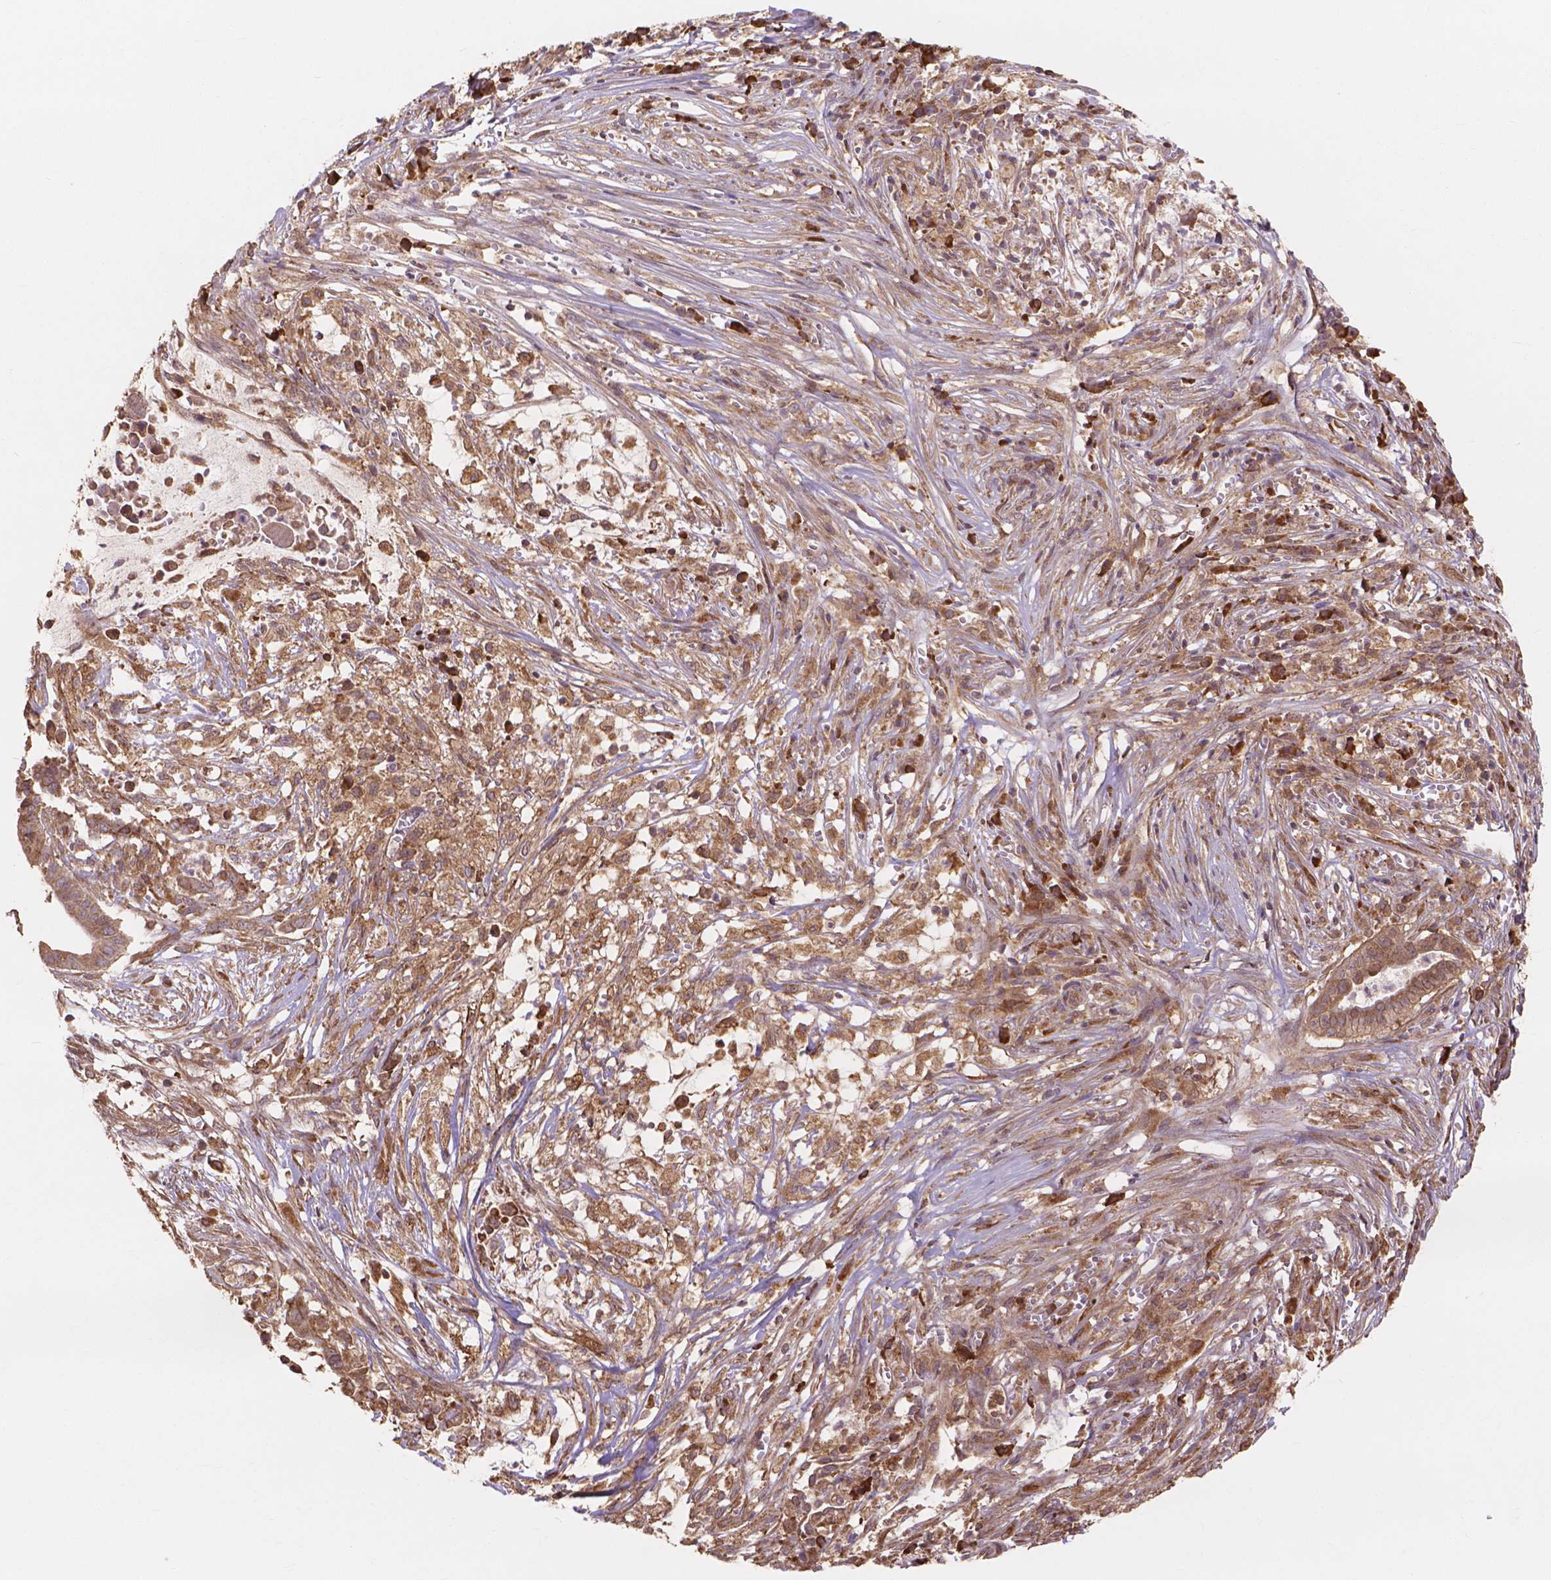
{"staining": {"intensity": "moderate", "quantity": ">75%", "location": "cytoplasmic/membranous"}, "tissue": "pancreatic cancer", "cell_type": "Tumor cells", "image_type": "cancer", "snomed": [{"axis": "morphology", "description": "Adenocarcinoma, NOS"}, {"axis": "topography", "description": "Pancreas"}], "caption": "A micrograph of human pancreatic cancer (adenocarcinoma) stained for a protein displays moderate cytoplasmic/membranous brown staining in tumor cells. The staining was performed using DAB to visualize the protein expression in brown, while the nuclei were stained in blue with hematoxylin (Magnification: 20x).", "gene": "TAB2", "patient": {"sex": "male", "age": 61}}